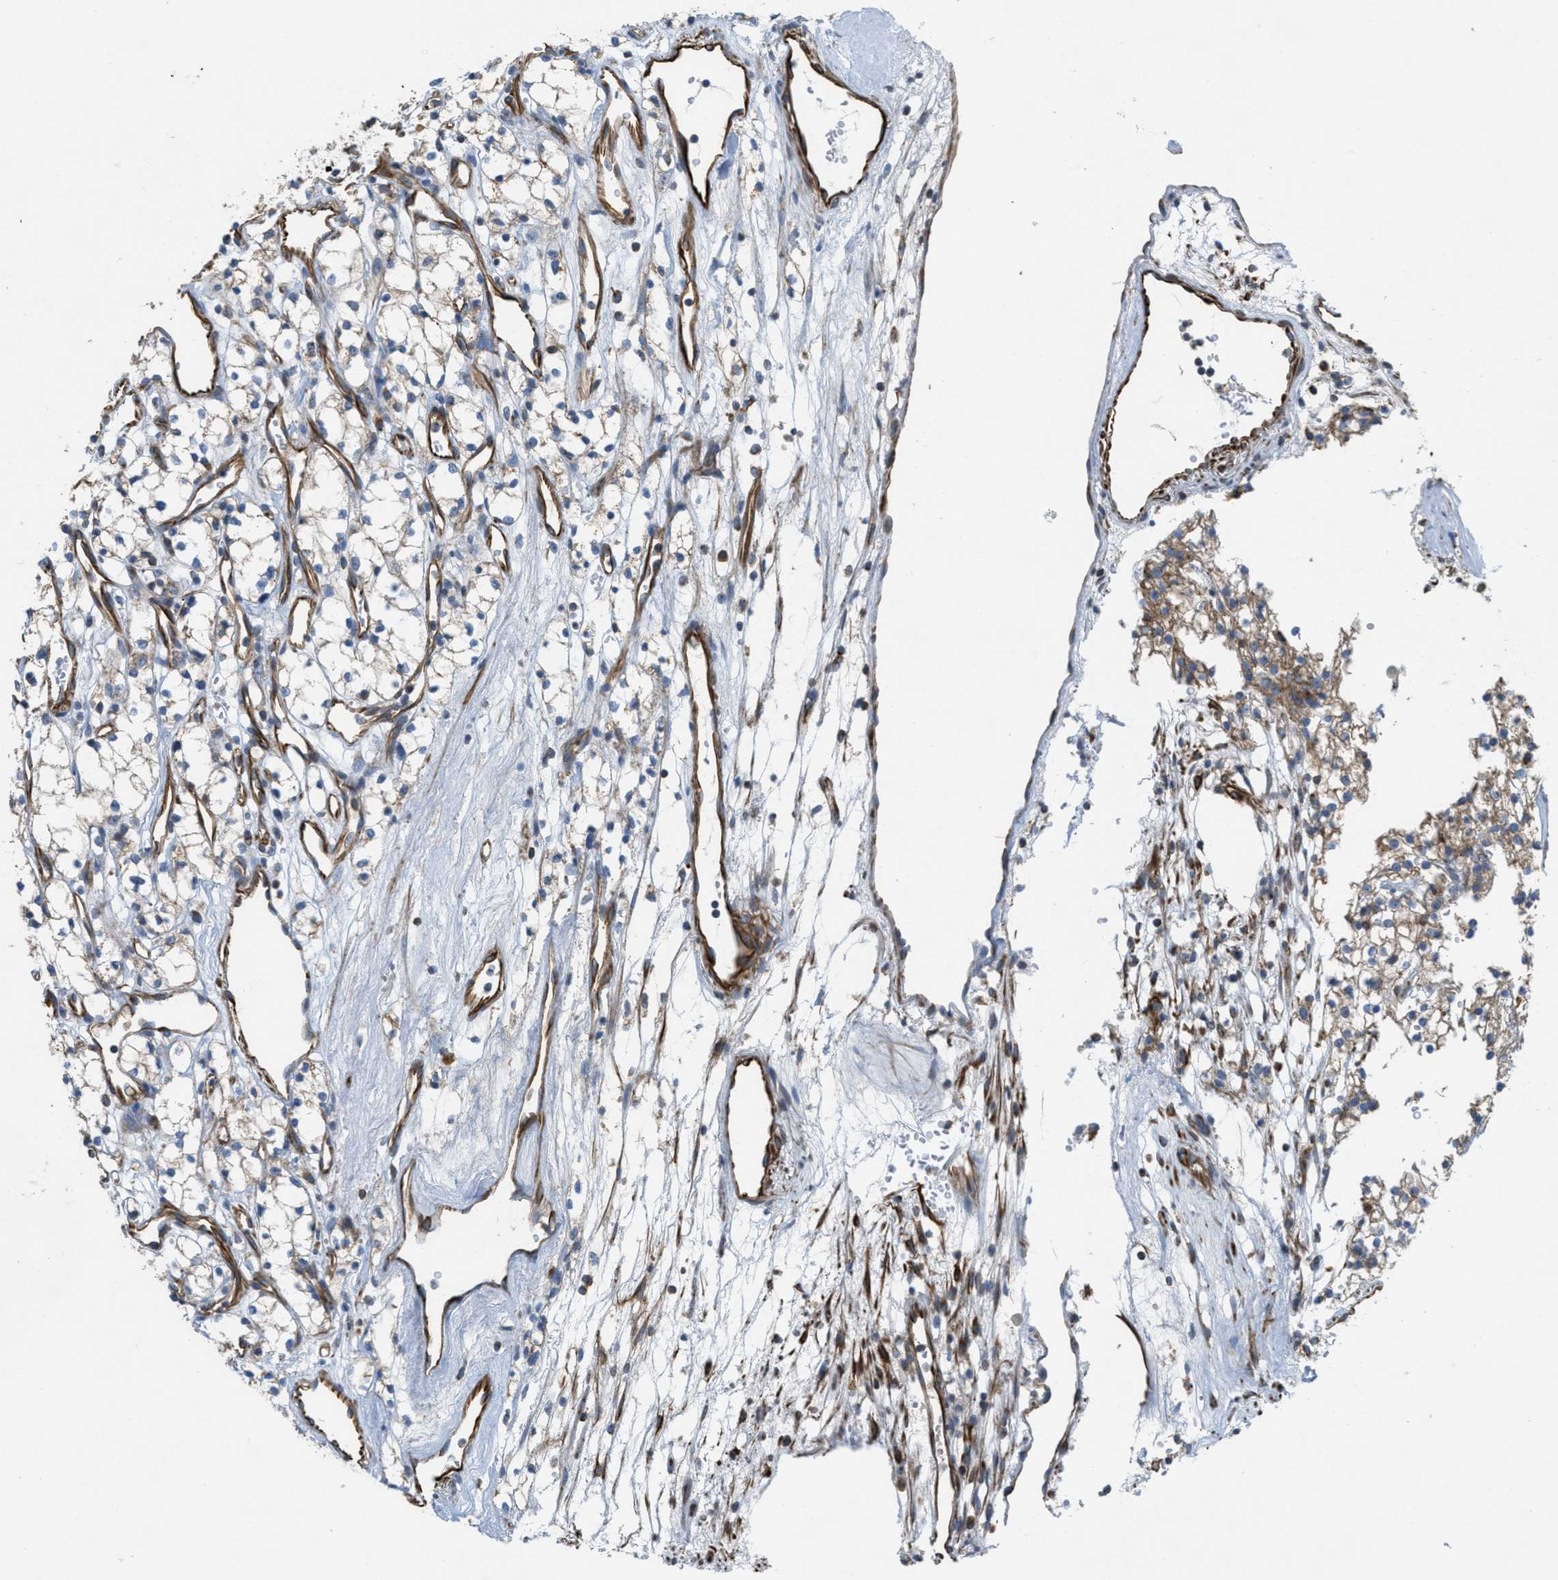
{"staining": {"intensity": "negative", "quantity": "none", "location": "none"}, "tissue": "renal cancer", "cell_type": "Tumor cells", "image_type": "cancer", "snomed": [{"axis": "morphology", "description": "Adenocarcinoma, NOS"}, {"axis": "topography", "description": "Kidney"}], "caption": "Tumor cells show no significant positivity in renal adenocarcinoma.", "gene": "BTN3A1", "patient": {"sex": "male", "age": 59}}